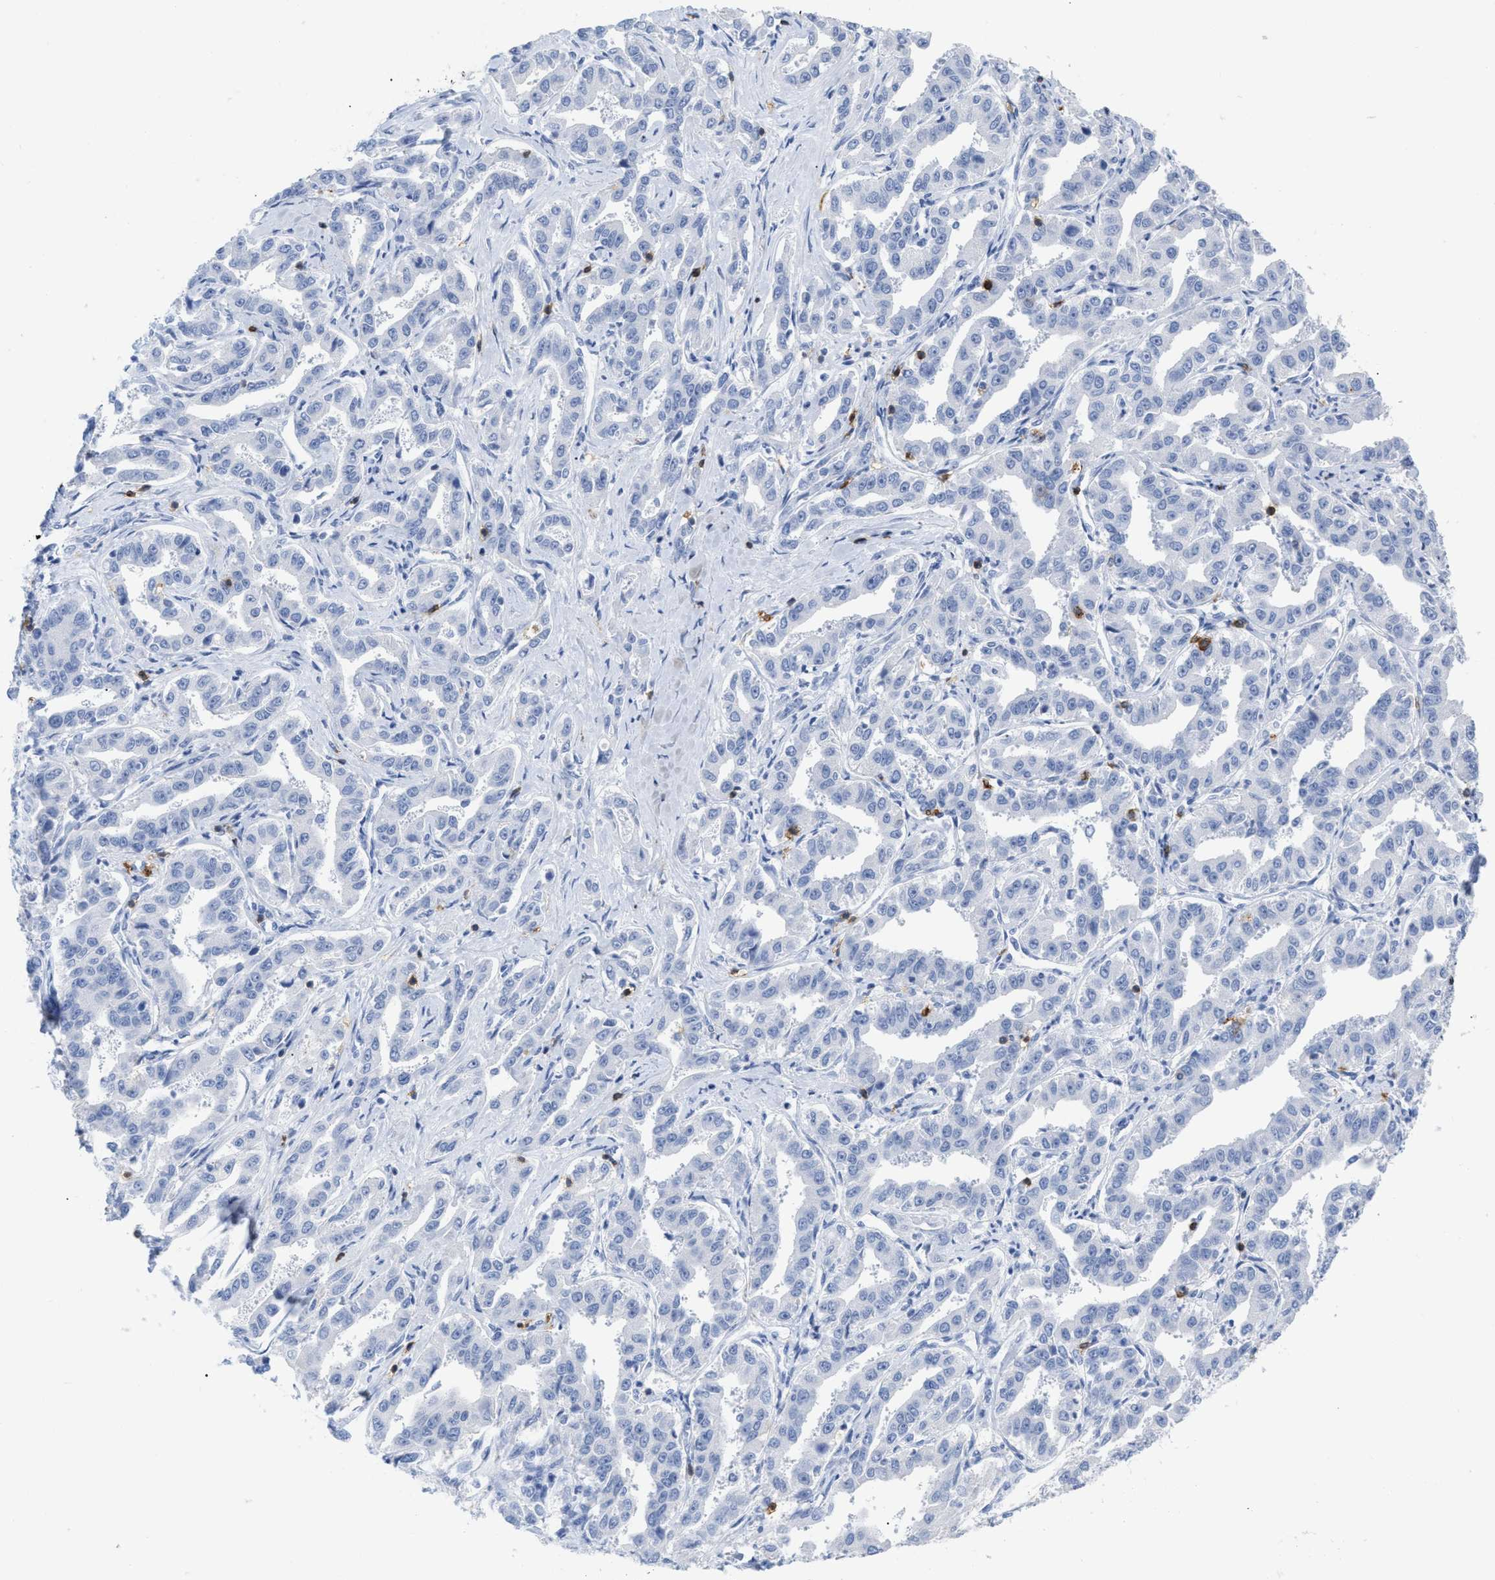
{"staining": {"intensity": "negative", "quantity": "none", "location": "none"}, "tissue": "liver cancer", "cell_type": "Tumor cells", "image_type": "cancer", "snomed": [{"axis": "morphology", "description": "Cholangiocarcinoma"}, {"axis": "topography", "description": "Liver"}], "caption": "IHC of human cholangiocarcinoma (liver) demonstrates no staining in tumor cells.", "gene": "CD5", "patient": {"sex": "male", "age": 59}}